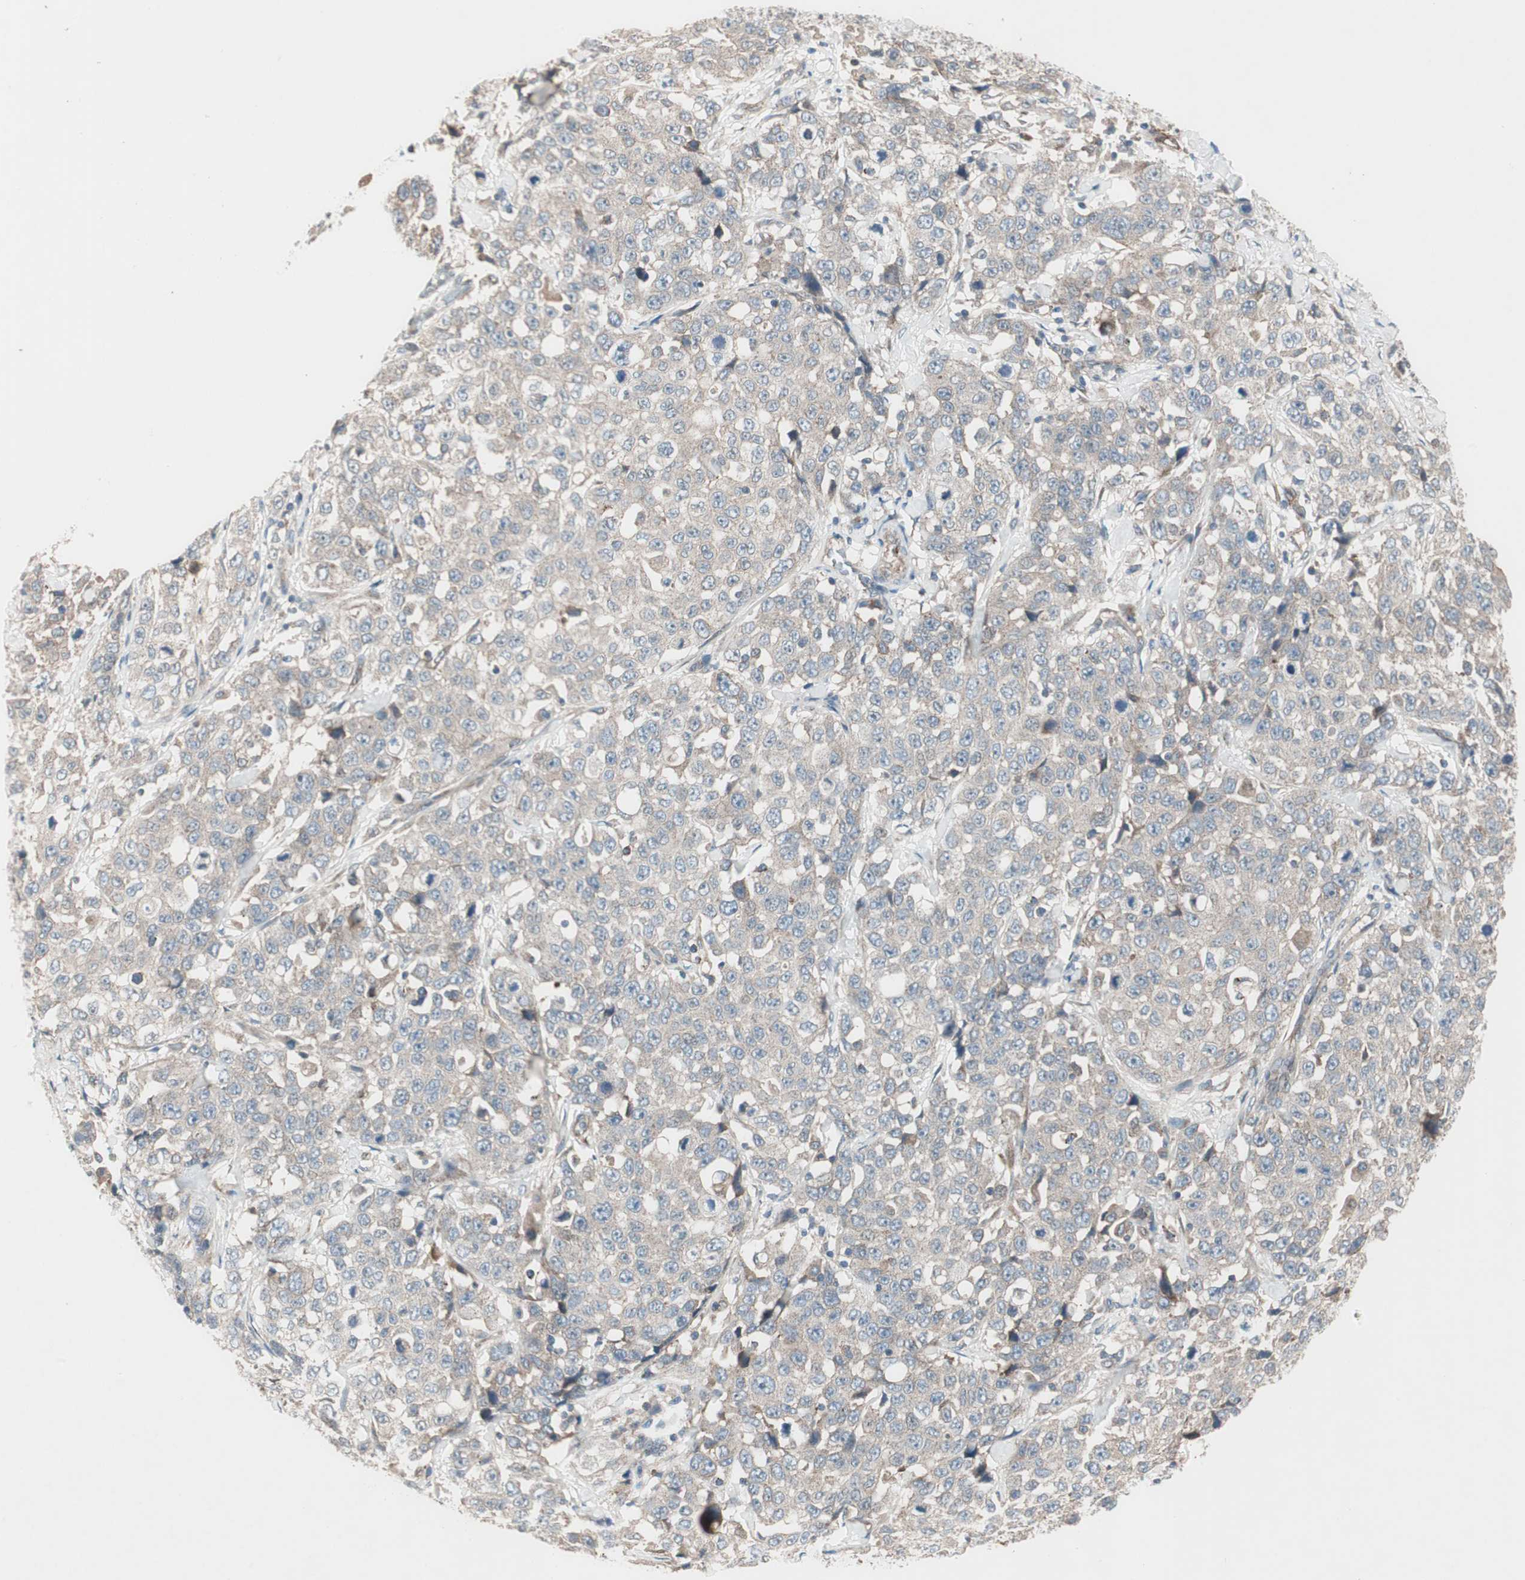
{"staining": {"intensity": "weak", "quantity": ">75%", "location": "cytoplasmic/membranous"}, "tissue": "stomach cancer", "cell_type": "Tumor cells", "image_type": "cancer", "snomed": [{"axis": "morphology", "description": "Normal tissue, NOS"}, {"axis": "morphology", "description": "Adenocarcinoma, NOS"}, {"axis": "topography", "description": "Stomach"}], "caption": "Protein expression analysis of human stomach cancer reveals weak cytoplasmic/membranous positivity in about >75% of tumor cells. (DAB IHC, brown staining for protein, blue staining for nuclei).", "gene": "CCL14", "patient": {"sex": "male", "age": 48}}